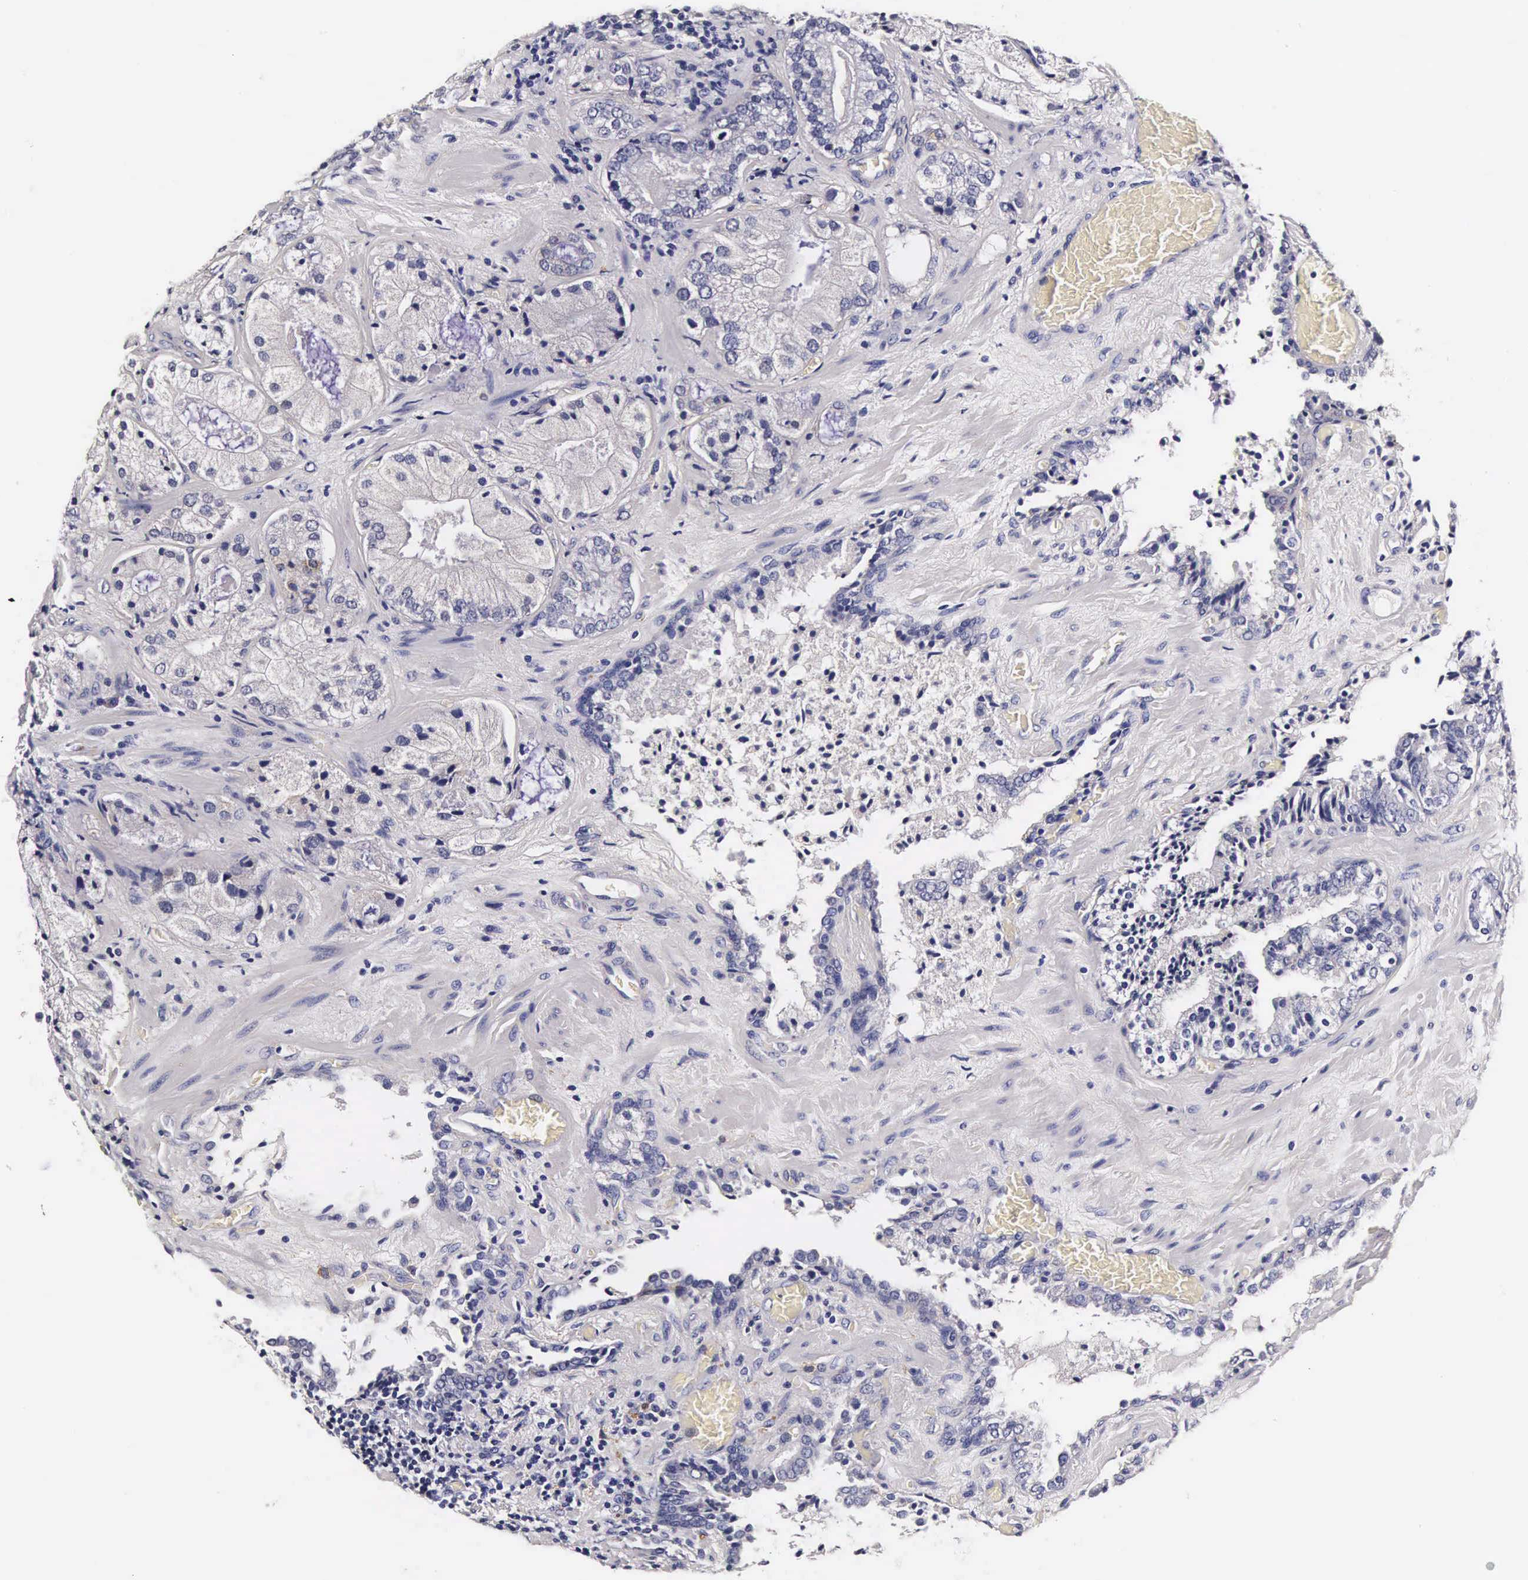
{"staining": {"intensity": "weak", "quantity": "<25%", "location": "cytoplasmic/membranous"}, "tissue": "prostate cancer", "cell_type": "Tumor cells", "image_type": "cancer", "snomed": [{"axis": "morphology", "description": "Adenocarcinoma, Medium grade"}, {"axis": "topography", "description": "Prostate"}], "caption": "Immunohistochemistry (IHC) photomicrograph of neoplastic tissue: human prostate cancer stained with DAB shows no significant protein expression in tumor cells. The staining is performed using DAB brown chromogen with nuclei counter-stained in using hematoxylin.", "gene": "CTSB", "patient": {"sex": "male", "age": 70}}